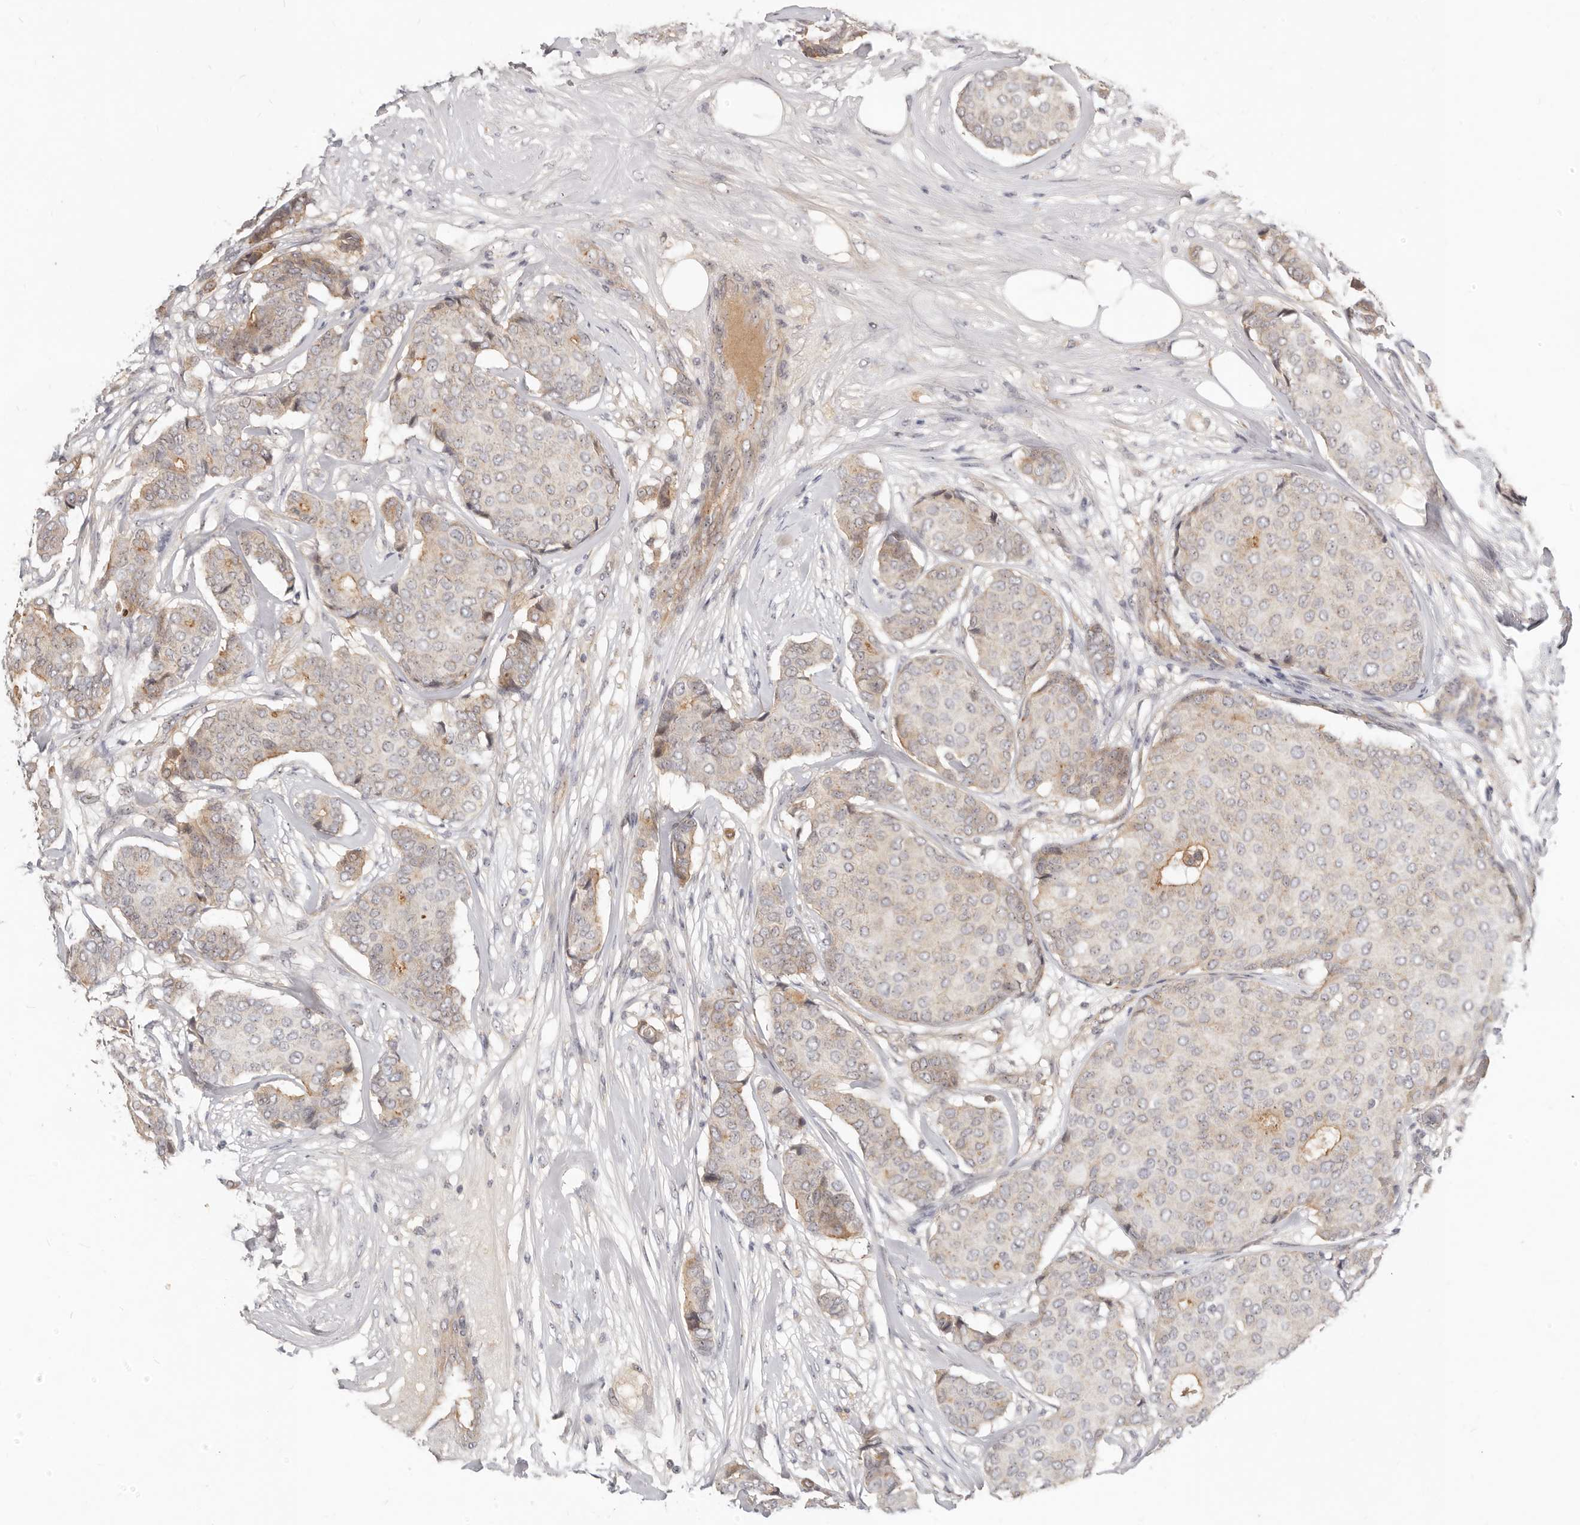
{"staining": {"intensity": "moderate", "quantity": "<25%", "location": "cytoplasmic/membranous"}, "tissue": "breast cancer", "cell_type": "Tumor cells", "image_type": "cancer", "snomed": [{"axis": "morphology", "description": "Duct carcinoma"}, {"axis": "topography", "description": "Breast"}], "caption": "A histopathology image of human breast cancer stained for a protein reveals moderate cytoplasmic/membranous brown staining in tumor cells.", "gene": "MICALL2", "patient": {"sex": "female", "age": 75}}